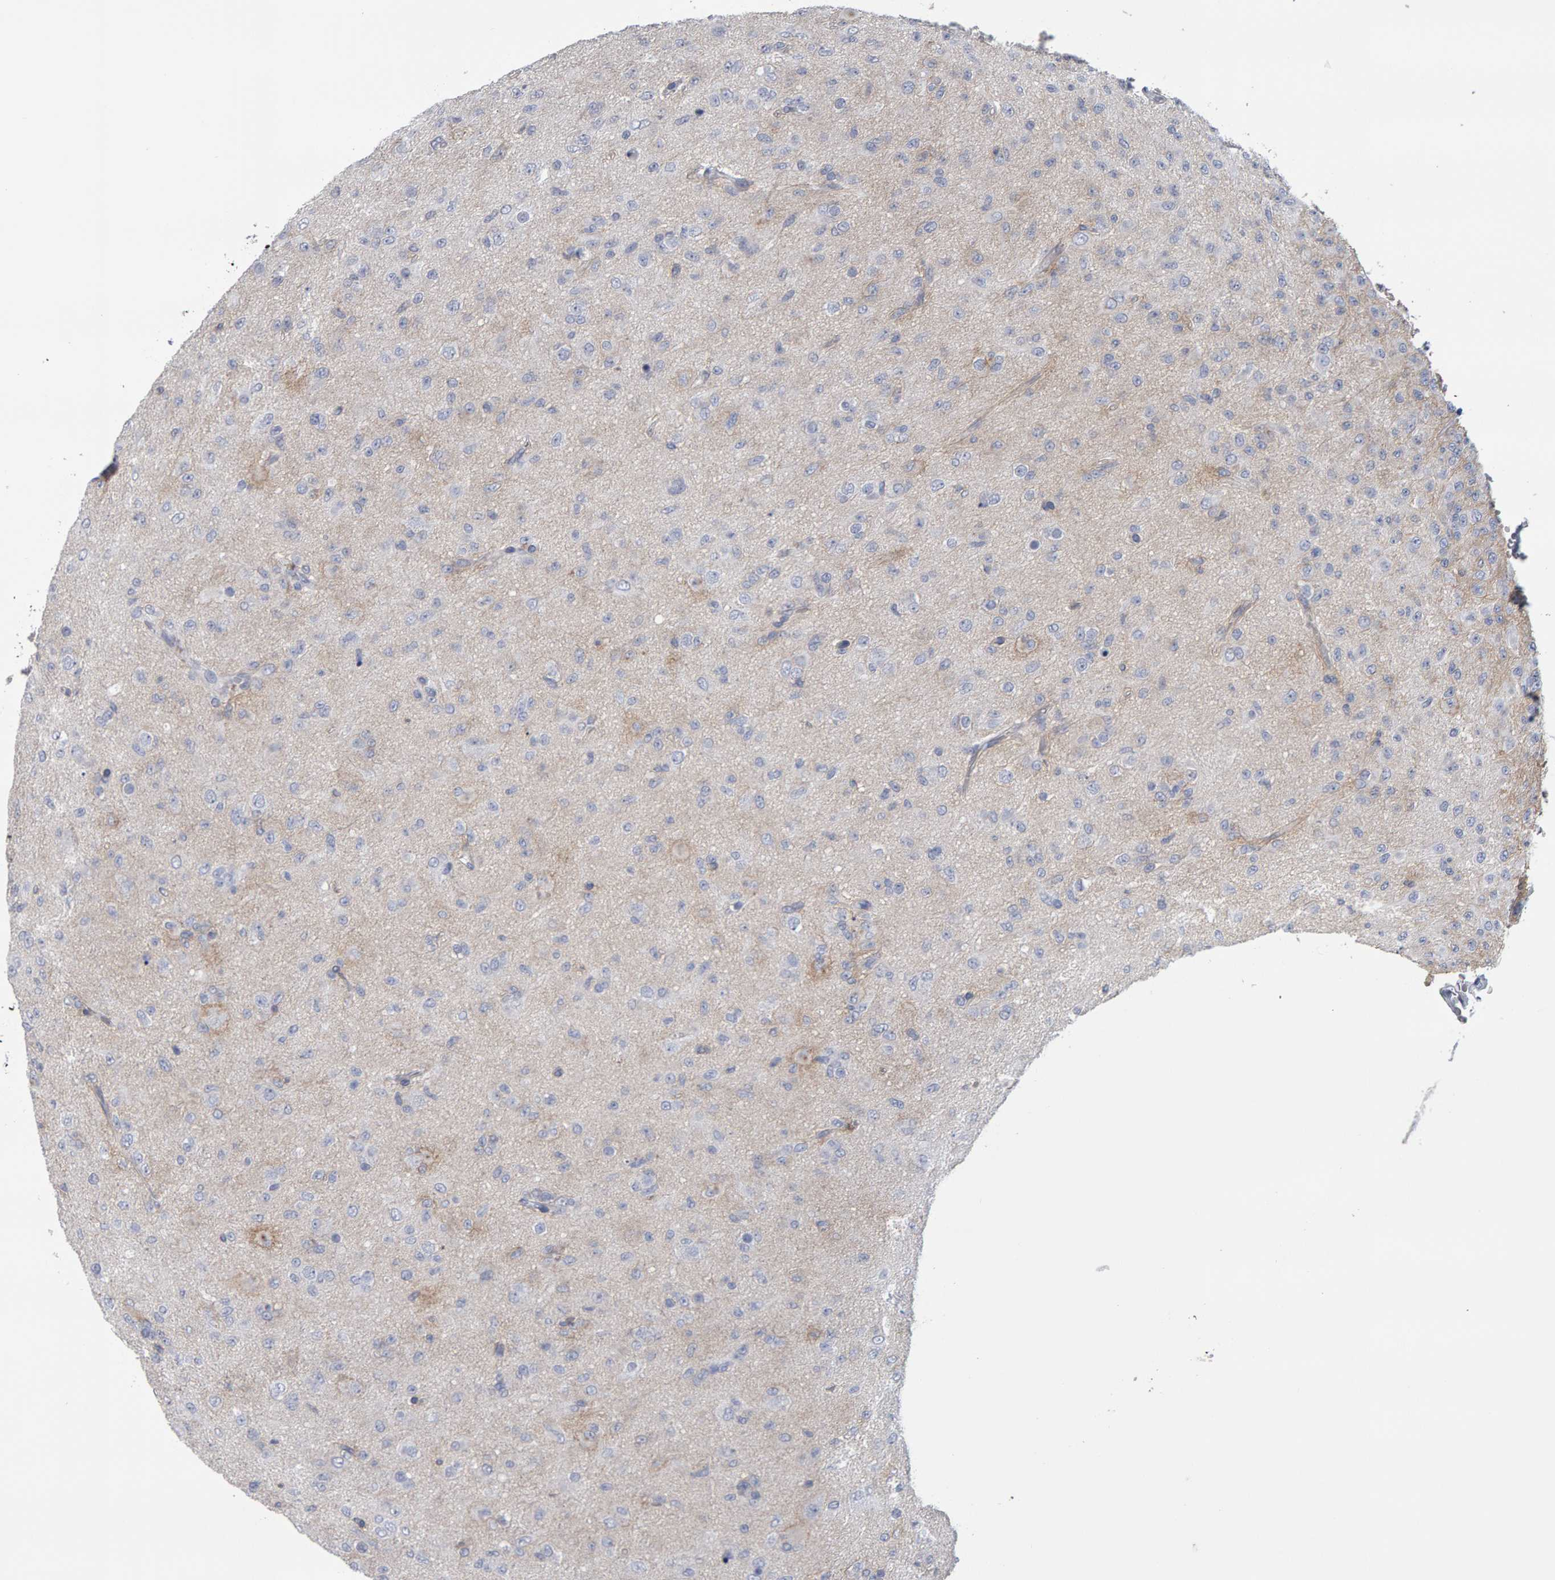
{"staining": {"intensity": "negative", "quantity": "none", "location": "none"}, "tissue": "glioma", "cell_type": "Tumor cells", "image_type": "cancer", "snomed": [{"axis": "morphology", "description": "Glioma, malignant, Low grade"}, {"axis": "topography", "description": "Brain"}], "caption": "There is no significant positivity in tumor cells of low-grade glioma (malignant).", "gene": "CD38", "patient": {"sex": "male", "age": 65}}